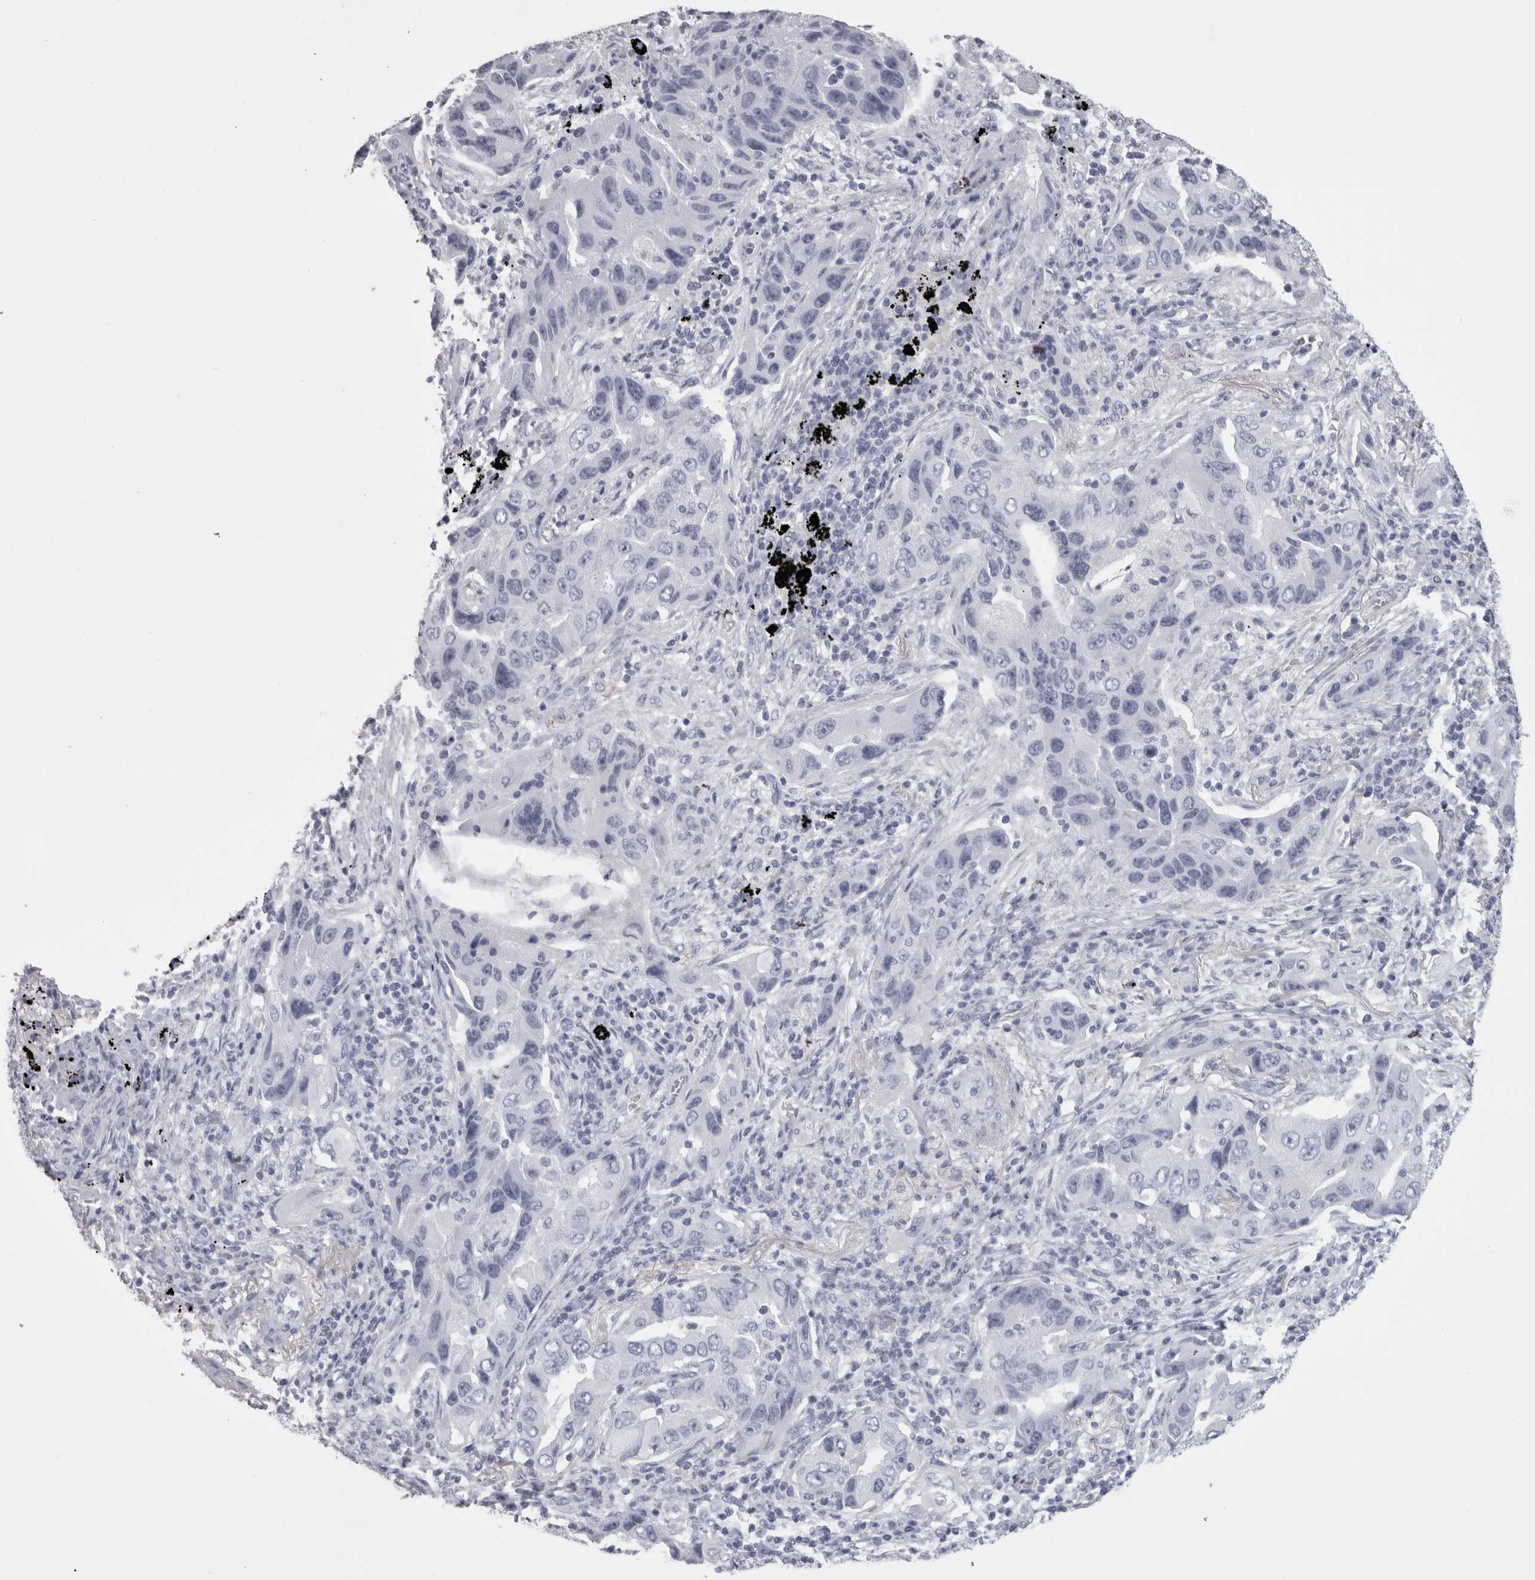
{"staining": {"intensity": "negative", "quantity": "none", "location": "none"}, "tissue": "lung cancer", "cell_type": "Tumor cells", "image_type": "cancer", "snomed": [{"axis": "morphology", "description": "Adenocarcinoma, NOS"}, {"axis": "topography", "description": "Lung"}], "caption": "Immunohistochemistry (IHC) of adenocarcinoma (lung) demonstrates no staining in tumor cells.", "gene": "SKAP1", "patient": {"sex": "female", "age": 65}}